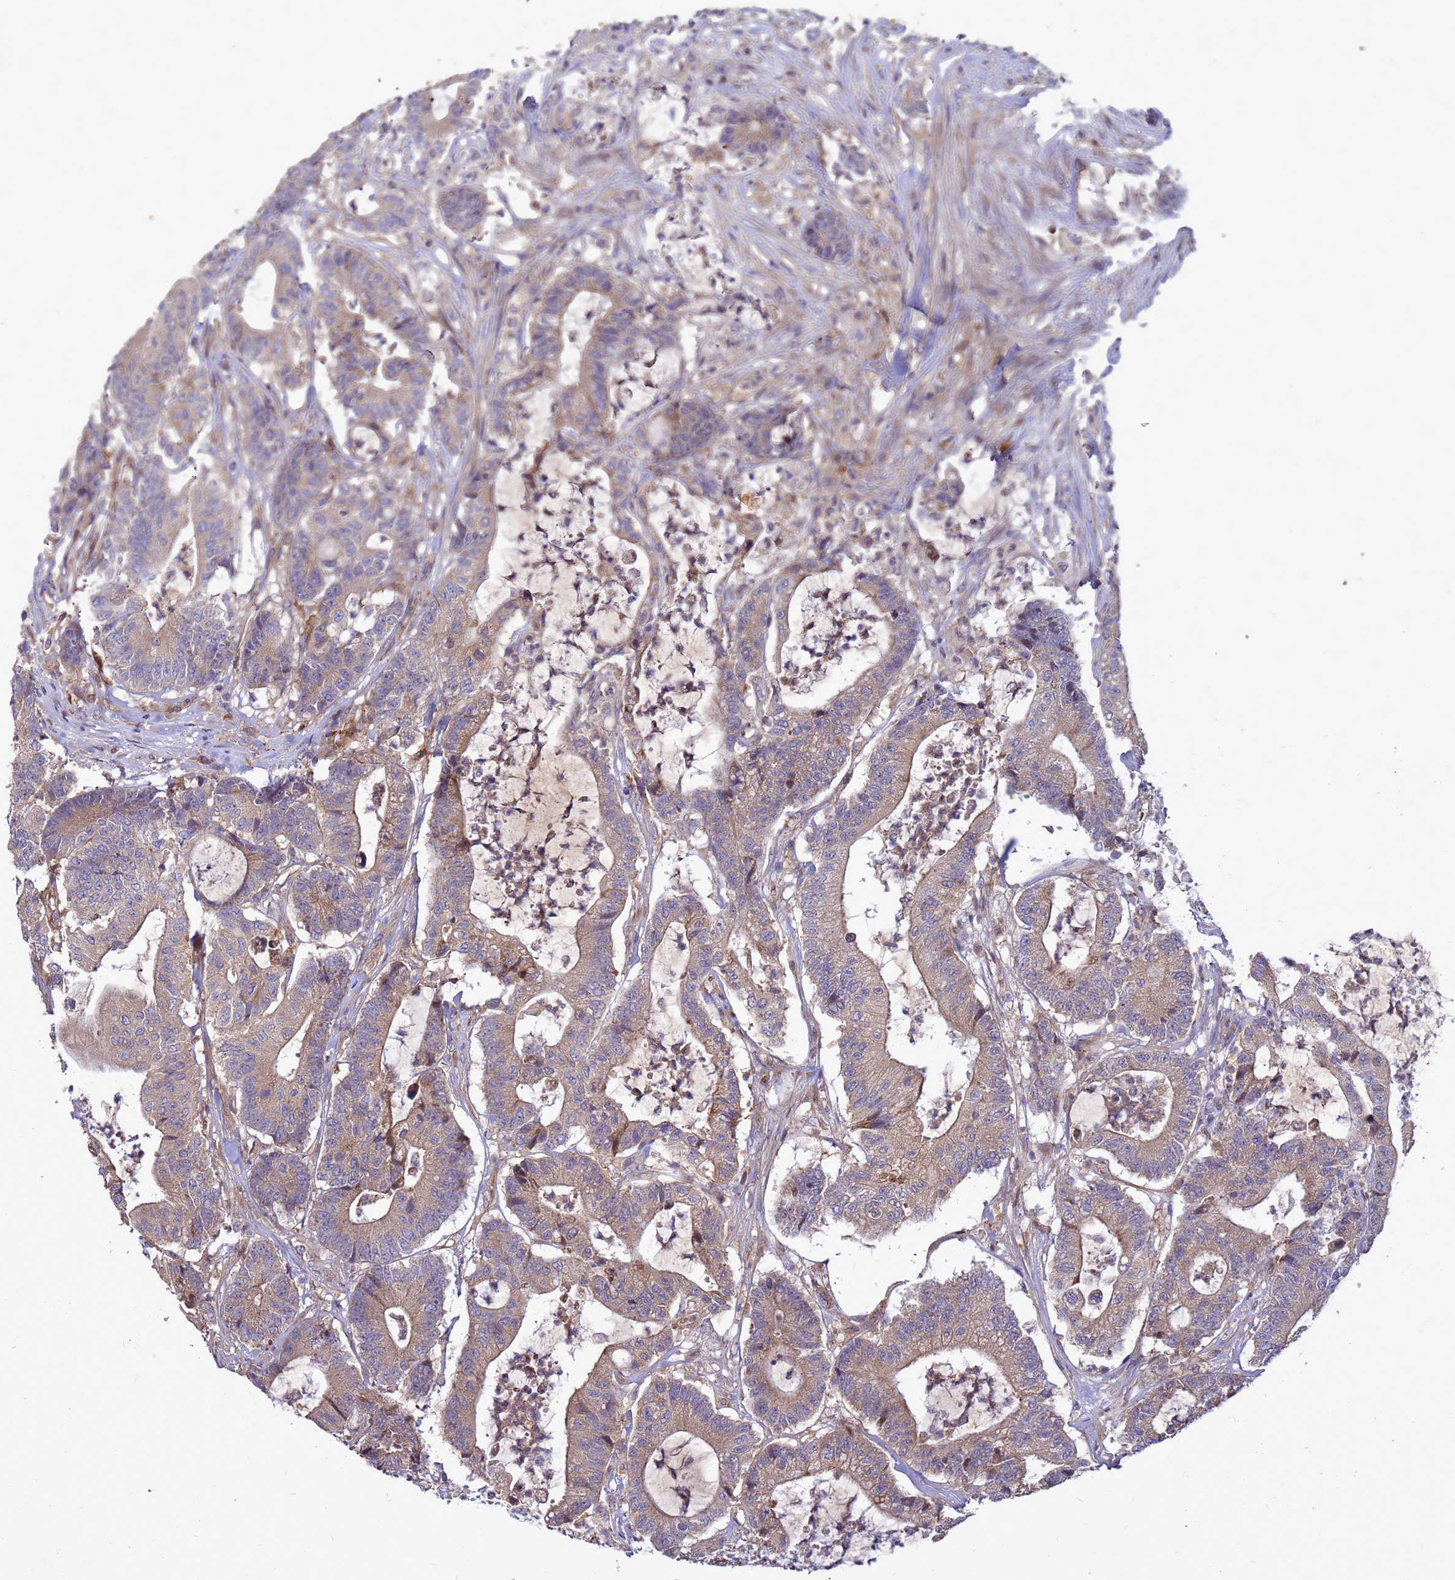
{"staining": {"intensity": "moderate", "quantity": ">75%", "location": "cytoplasmic/membranous"}, "tissue": "colorectal cancer", "cell_type": "Tumor cells", "image_type": "cancer", "snomed": [{"axis": "morphology", "description": "Adenocarcinoma, NOS"}, {"axis": "topography", "description": "Colon"}], "caption": "Moderate cytoplasmic/membranous expression for a protein is identified in about >75% of tumor cells of colorectal cancer (adenocarcinoma) using IHC.", "gene": "RNF215", "patient": {"sex": "female", "age": 84}}